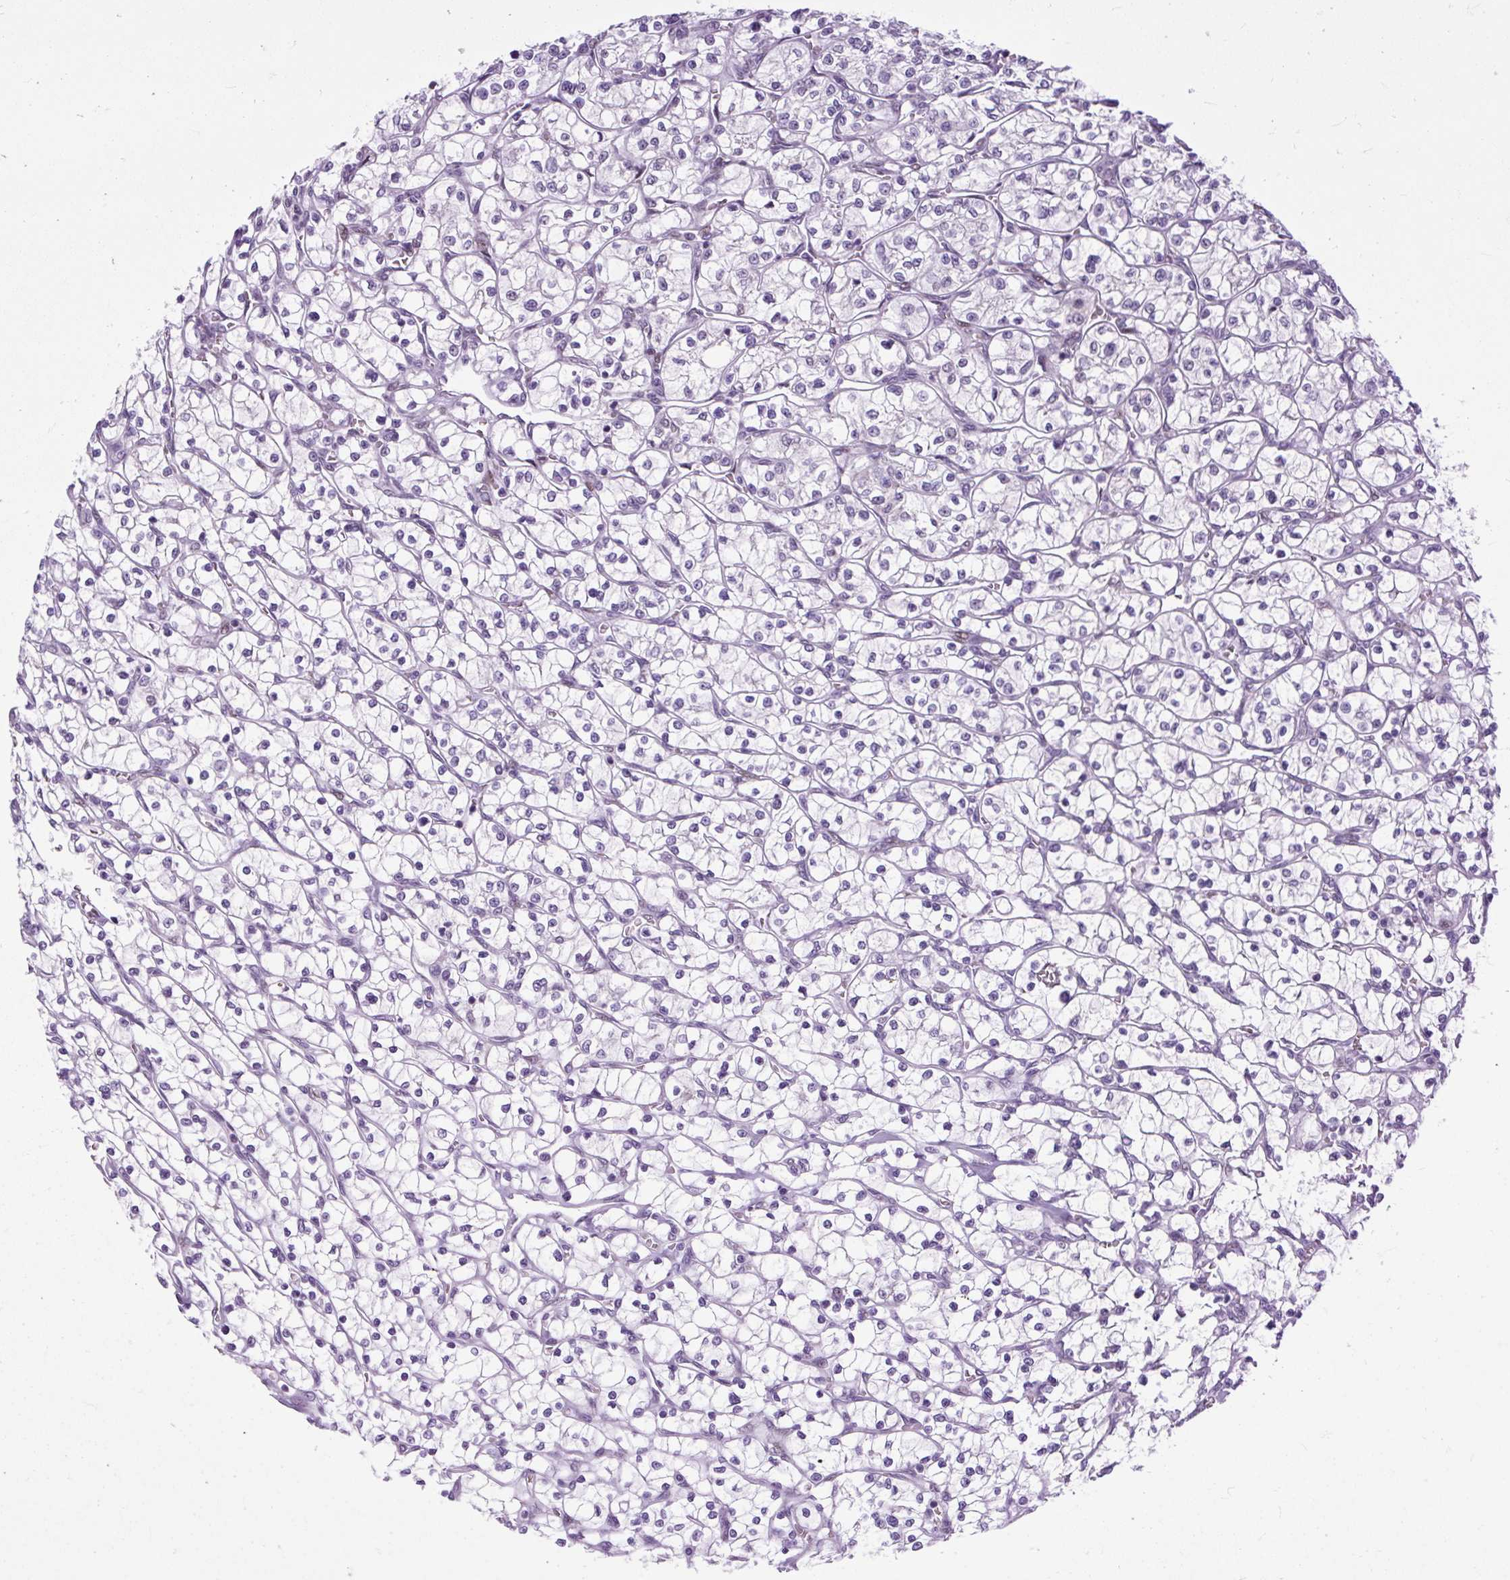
{"staining": {"intensity": "negative", "quantity": "none", "location": "none"}, "tissue": "renal cancer", "cell_type": "Tumor cells", "image_type": "cancer", "snomed": [{"axis": "morphology", "description": "Adenocarcinoma, NOS"}, {"axis": "topography", "description": "Kidney"}], "caption": "This is a image of immunohistochemistry (IHC) staining of adenocarcinoma (renal), which shows no staining in tumor cells. Nuclei are stained in blue.", "gene": "CLK2", "patient": {"sex": "female", "age": 64}}